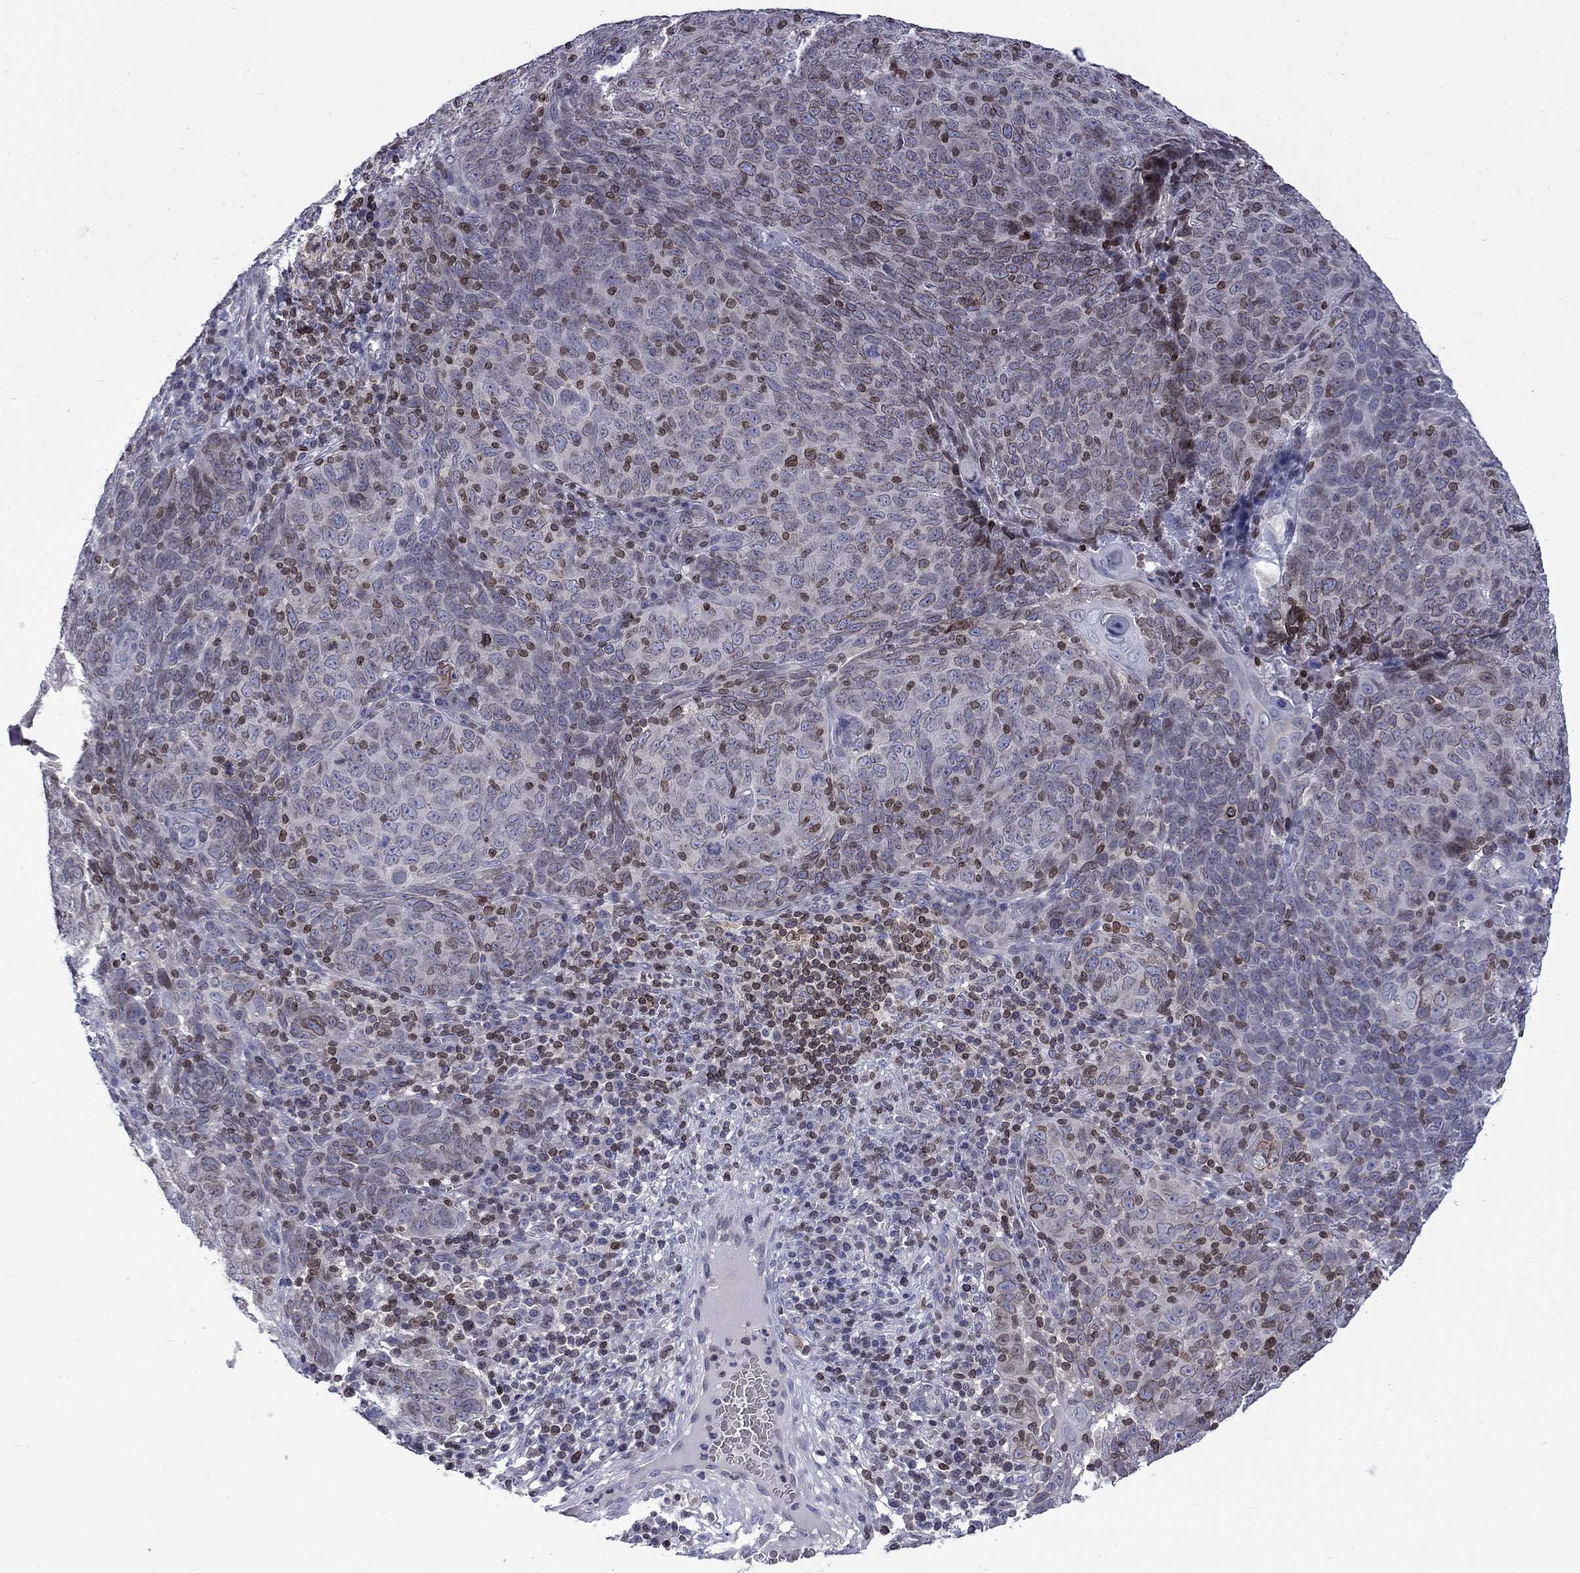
{"staining": {"intensity": "strong", "quantity": "<25%", "location": "cytoplasmic/membranous,nuclear"}, "tissue": "skin cancer", "cell_type": "Tumor cells", "image_type": "cancer", "snomed": [{"axis": "morphology", "description": "Squamous cell carcinoma, NOS"}, {"axis": "topography", "description": "Skin"}, {"axis": "topography", "description": "Anal"}], "caption": "Immunohistochemical staining of human skin squamous cell carcinoma demonstrates strong cytoplasmic/membranous and nuclear protein expression in approximately <25% of tumor cells.", "gene": "SLA", "patient": {"sex": "female", "age": 51}}